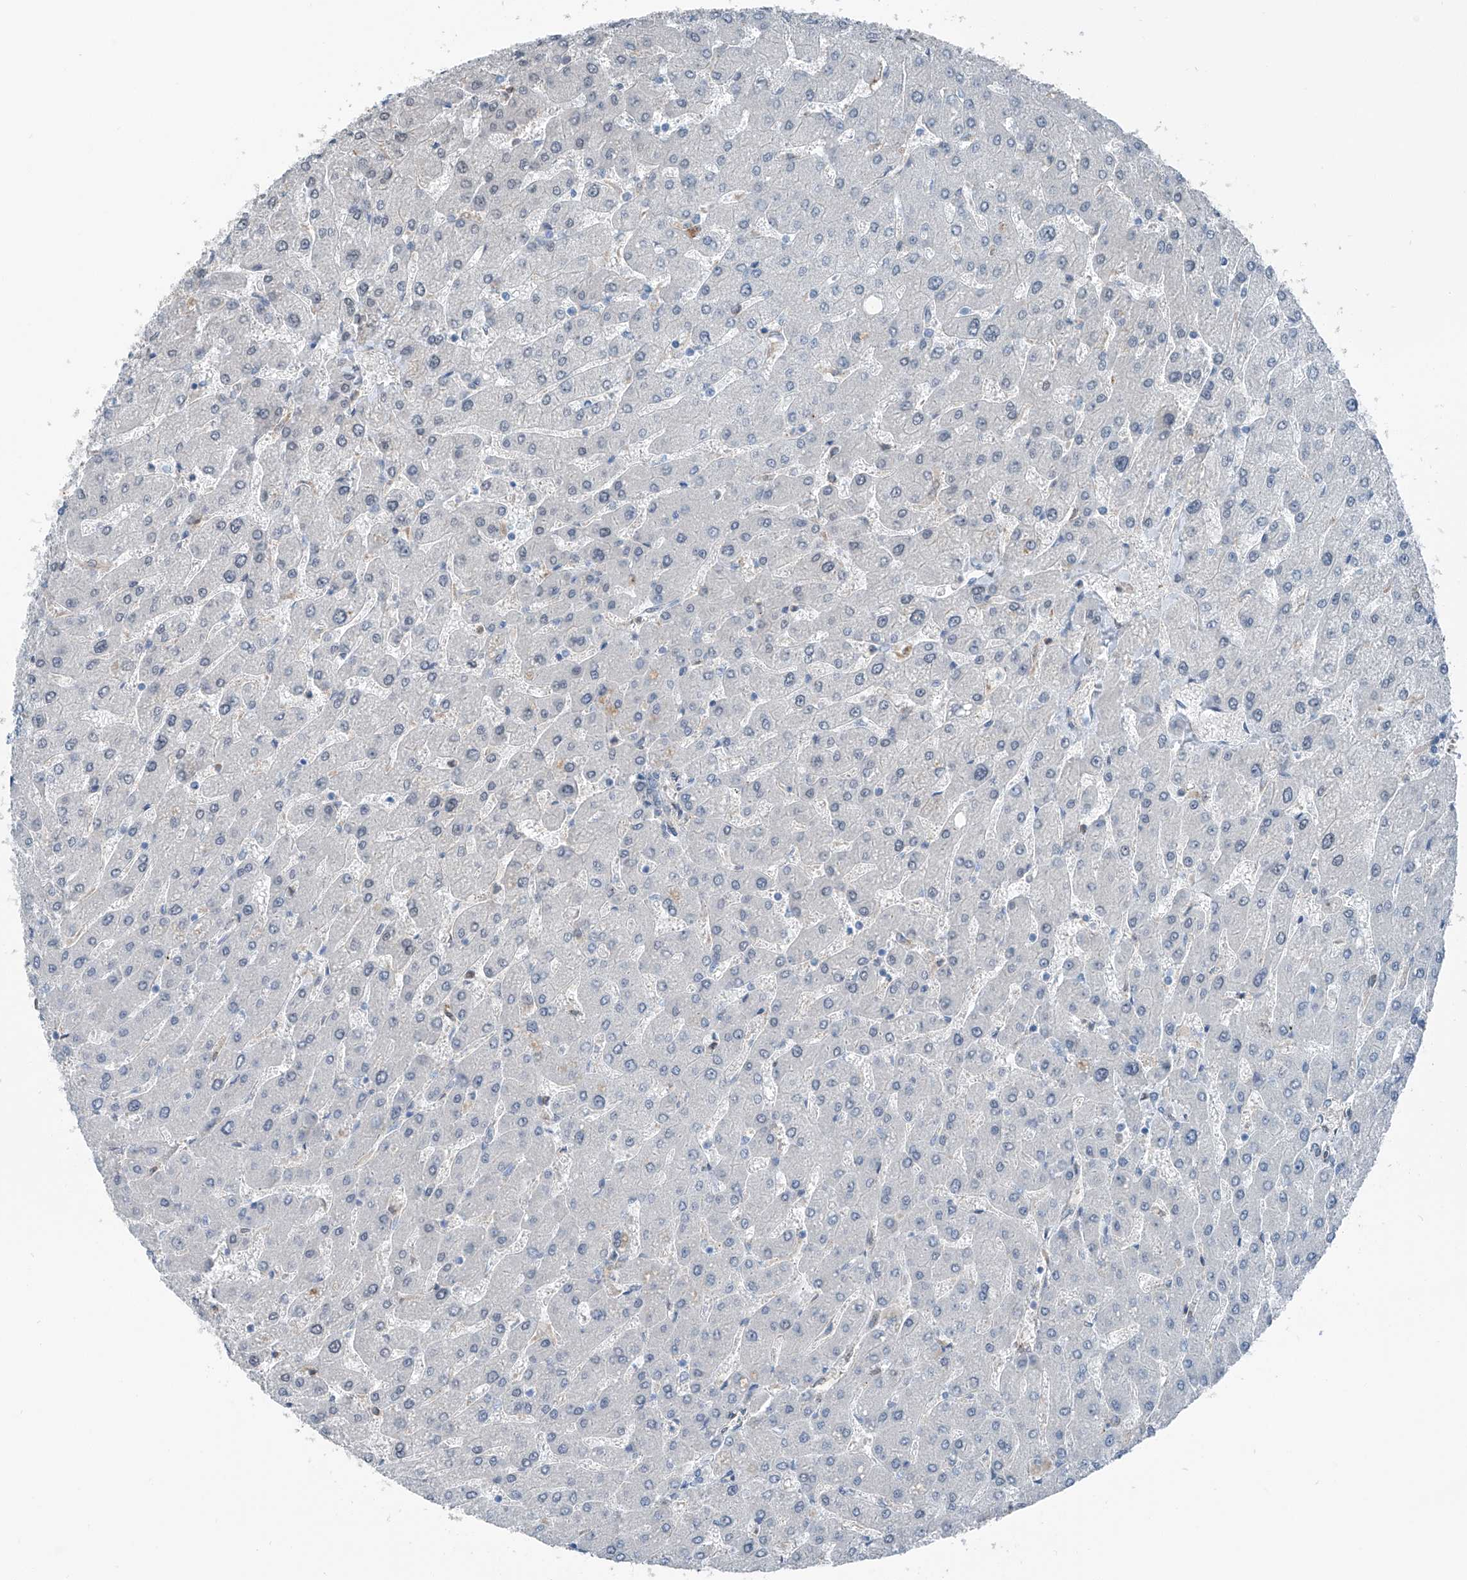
{"staining": {"intensity": "weak", "quantity": "25%-75%", "location": "cytoplasmic/membranous"}, "tissue": "liver", "cell_type": "Cholangiocytes", "image_type": "normal", "snomed": [{"axis": "morphology", "description": "Normal tissue, NOS"}, {"axis": "topography", "description": "Liver"}], "caption": "This histopathology image displays benign liver stained with immunohistochemistry to label a protein in brown. The cytoplasmic/membranous of cholangiocytes show weak positivity for the protein. Nuclei are counter-stained blue.", "gene": "HSPA6", "patient": {"sex": "male", "age": 55}}